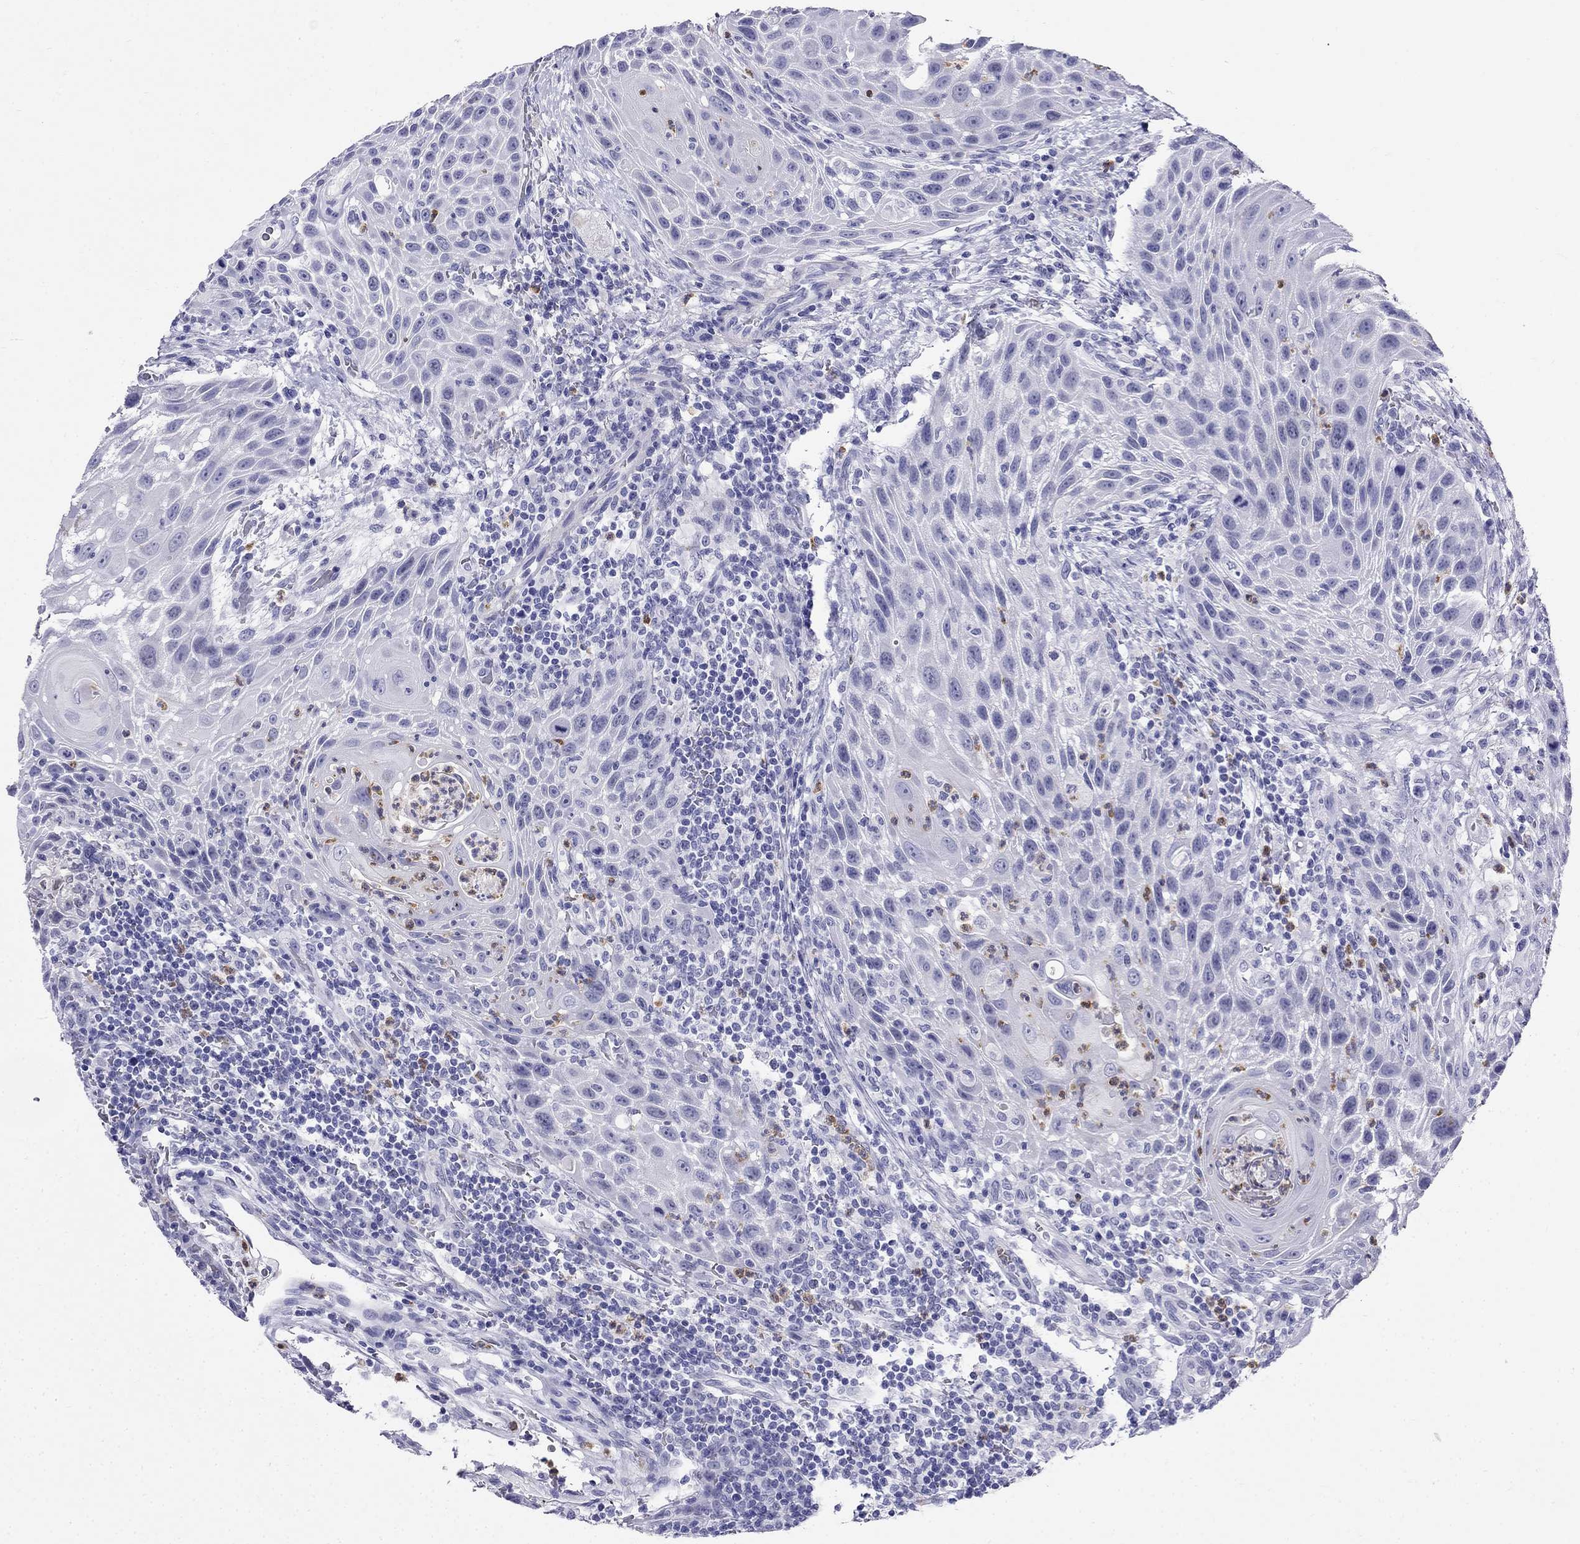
{"staining": {"intensity": "negative", "quantity": "none", "location": "none"}, "tissue": "head and neck cancer", "cell_type": "Tumor cells", "image_type": "cancer", "snomed": [{"axis": "morphology", "description": "Squamous cell carcinoma, NOS"}, {"axis": "topography", "description": "Head-Neck"}], "caption": "Tumor cells are negative for brown protein staining in head and neck cancer.", "gene": "PPP1R36", "patient": {"sex": "male", "age": 69}}